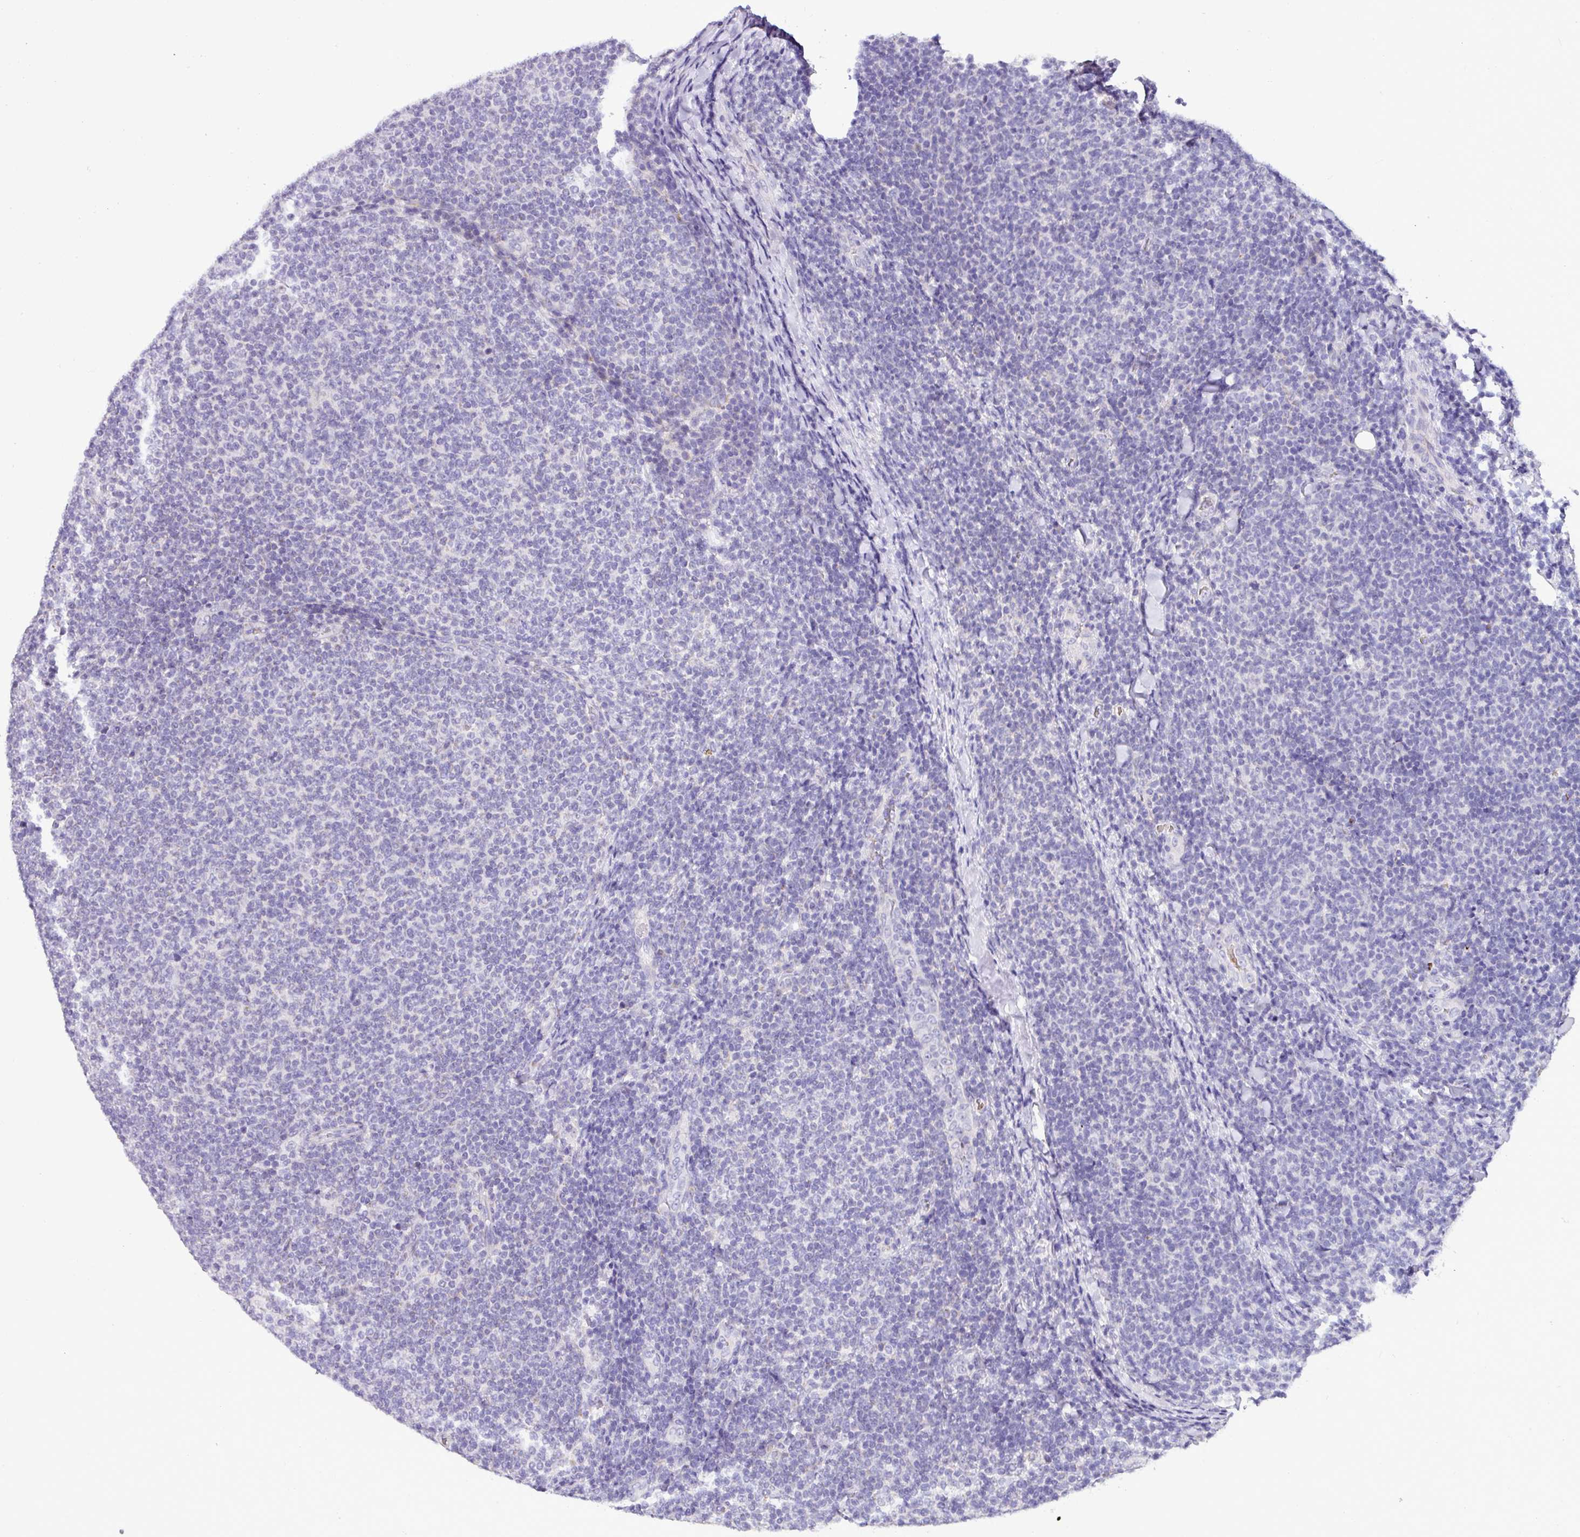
{"staining": {"intensity": "negative", "quantity": "none", "location": "none"}, "tissue": "lymphoma", "cell_type": "Tumor cells", "image_type": "cancer", "snomed": [{"axis": "morphology", "description": "Malignant lymphoma, non-Hodgkin's type, Low grade"}, {"axis": "topography", "description": "Lymph node"}], "caption": "DAB (3,3'-diaminobenzidine) immunohistochemical staining of human lymphoma demonstrates no significant staining in tumor cells. (DAB (3,3'-diaminobenzidine) immunohistochemistry, high magnification).", "gene": "NAPSA", "patient": {"sex": "male", "age": 66}}